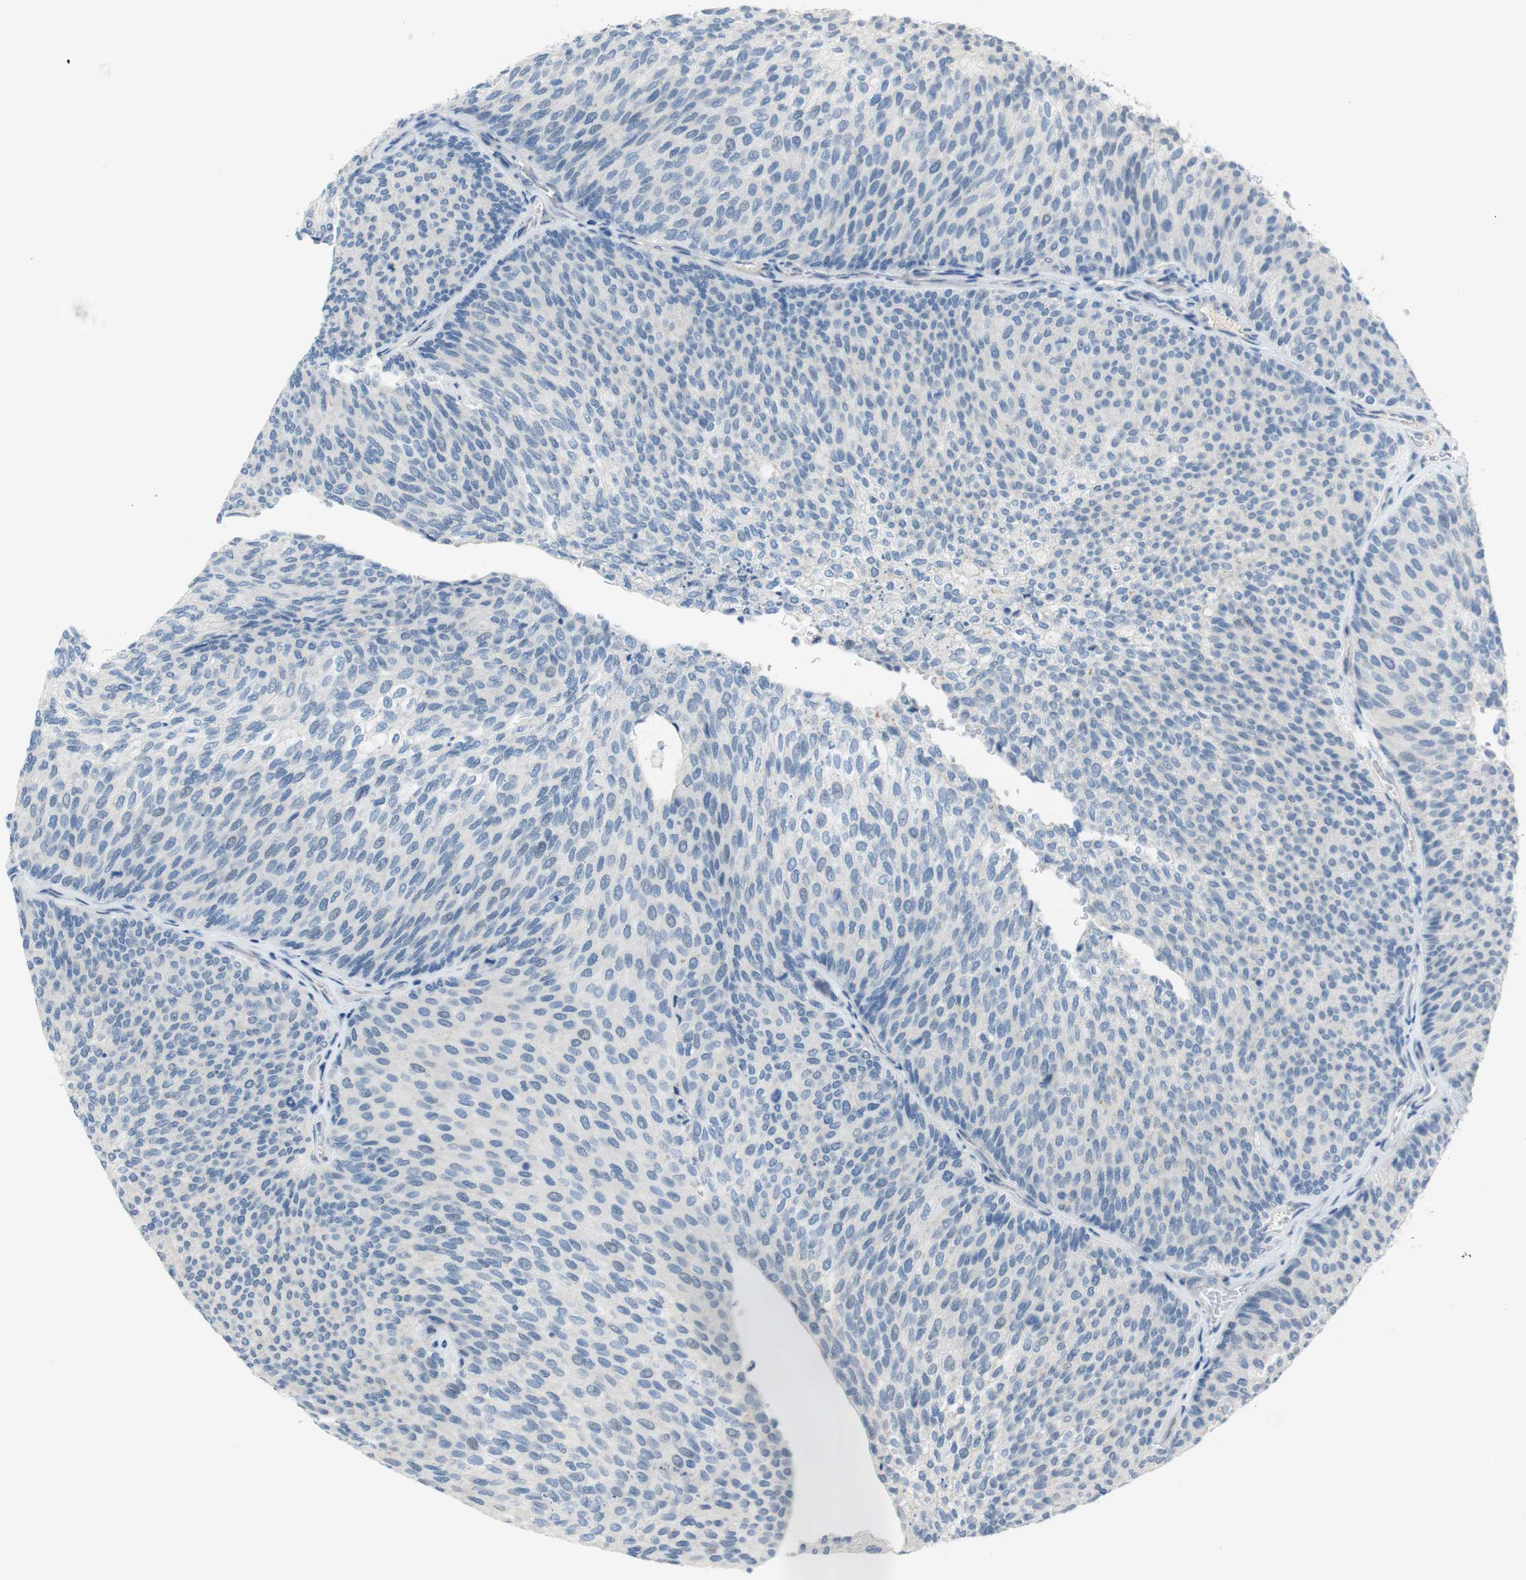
{"staining": {"intensity": "negative", "quantity": "none", "location": "none"}, "tissue": "urothelial cancer", "cell_type": "Tumor cells", "image_type": "cancer", "snomed": [{"axis": "morphology", "description": "Urothelial carcinoma, Low grade"}, {"axis": "topography", "description": "Urinary bladder"}], "caption": "High magnification brightfield microscopy of urothelial cancer stained with DAB (3,3'-diaminobenzidine) (brown) and counterstained with hematoxylin (blue): tumor cells show no significant expression.", "gene": "HRH2", "patient": {"sex": "female", "age": 79}}